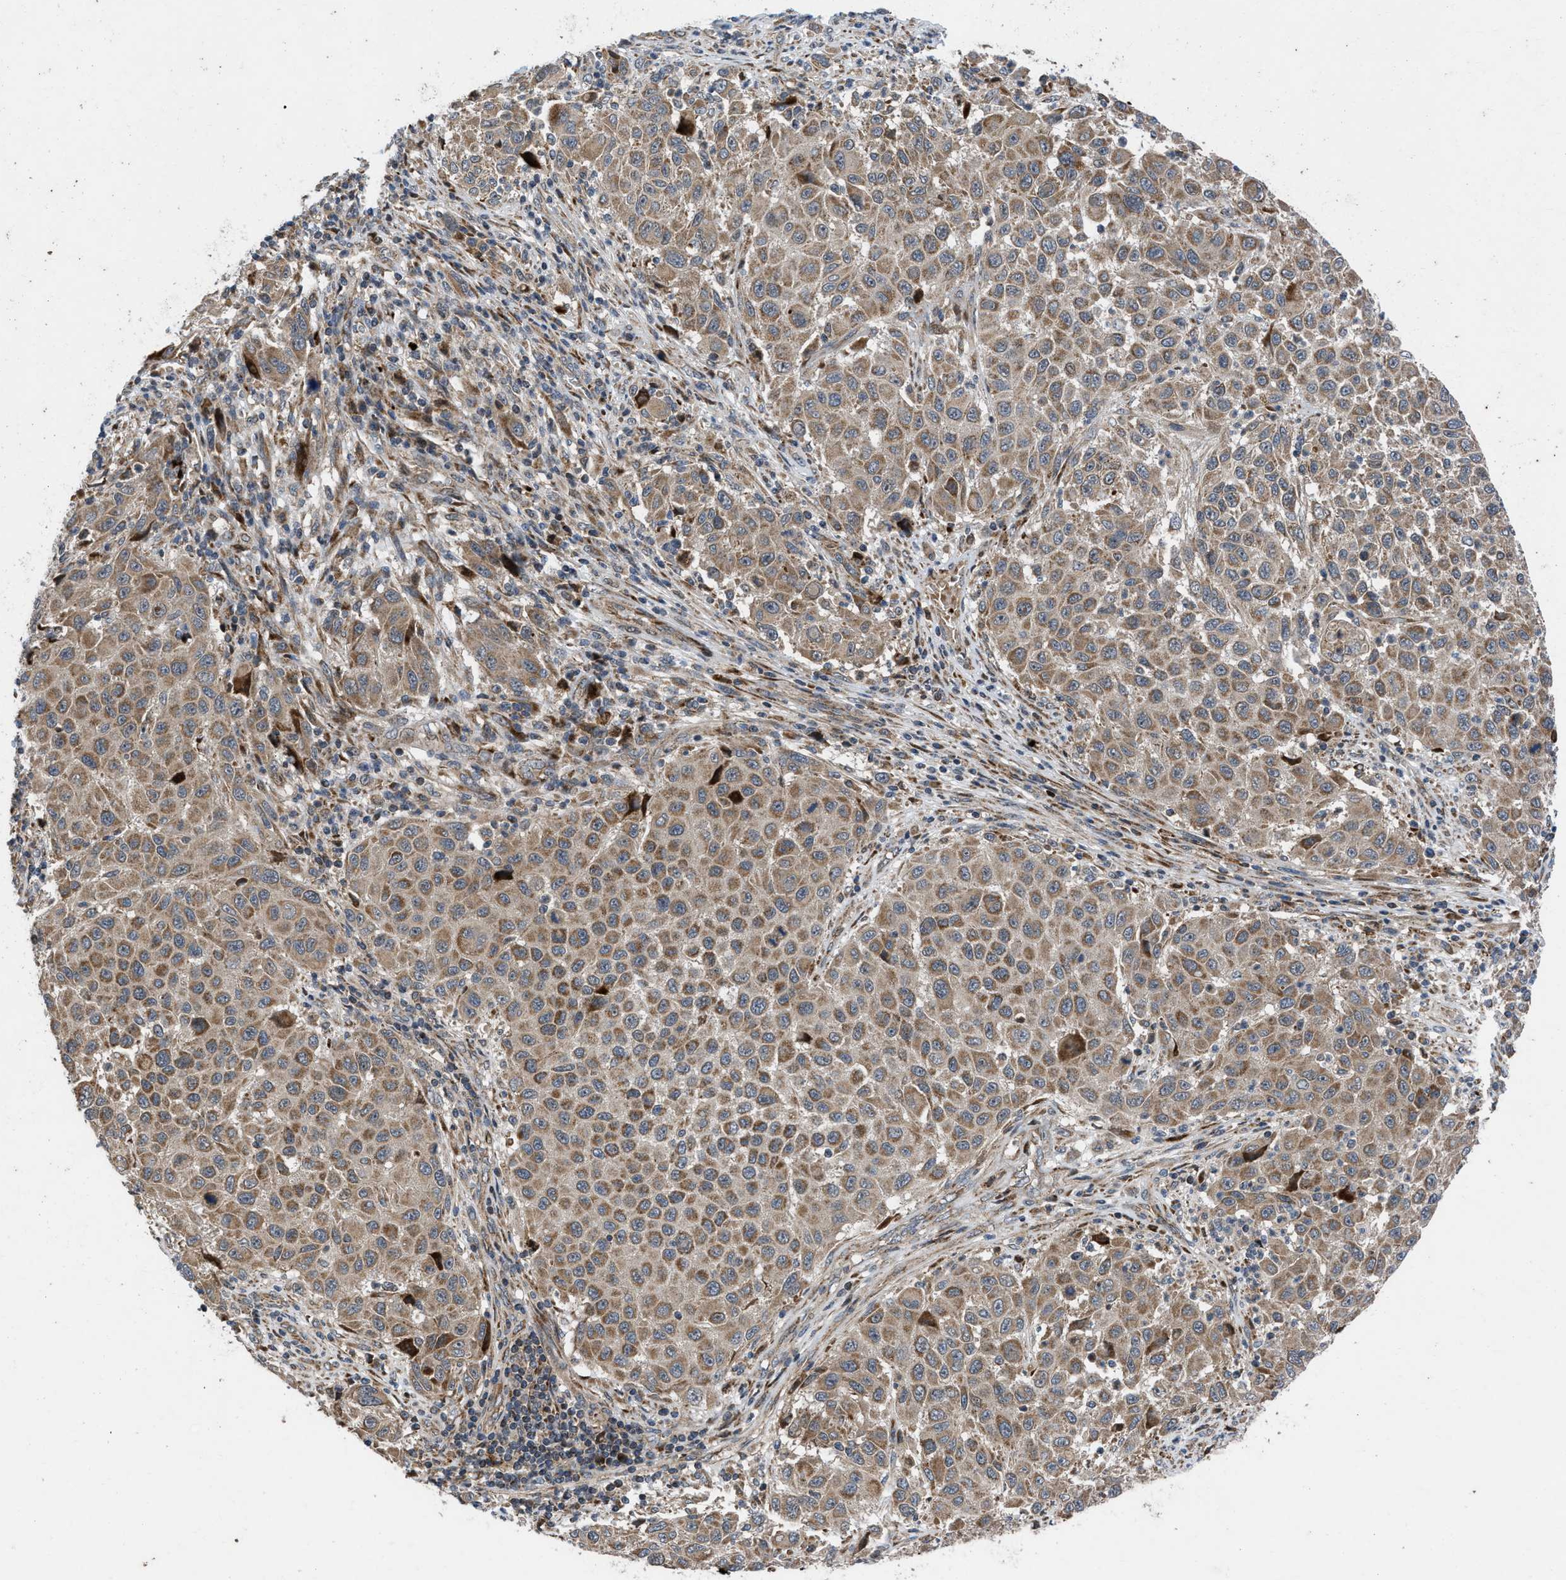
{"staining": {"intensity": "weak", "quantity": ">75%", "location": "cytoplasmic/membranous"}, "tissue": "melanoma", "cell_type": "Tumor cells", "image_type": "cancer", "snomed": [{"axis": "morphology", "description": "Malignant melanoma, Metastatic site"}, {"axis": "topography", "description": "Lymph node"}], "caption": "This is a micrograph of immunohistochemistry staining of melanoma, which shows weak staining in the cytoplasmic/membranous of tumor cells.", "gene": "AP3M2", "patient": {"sex": "male", "age": 61}}